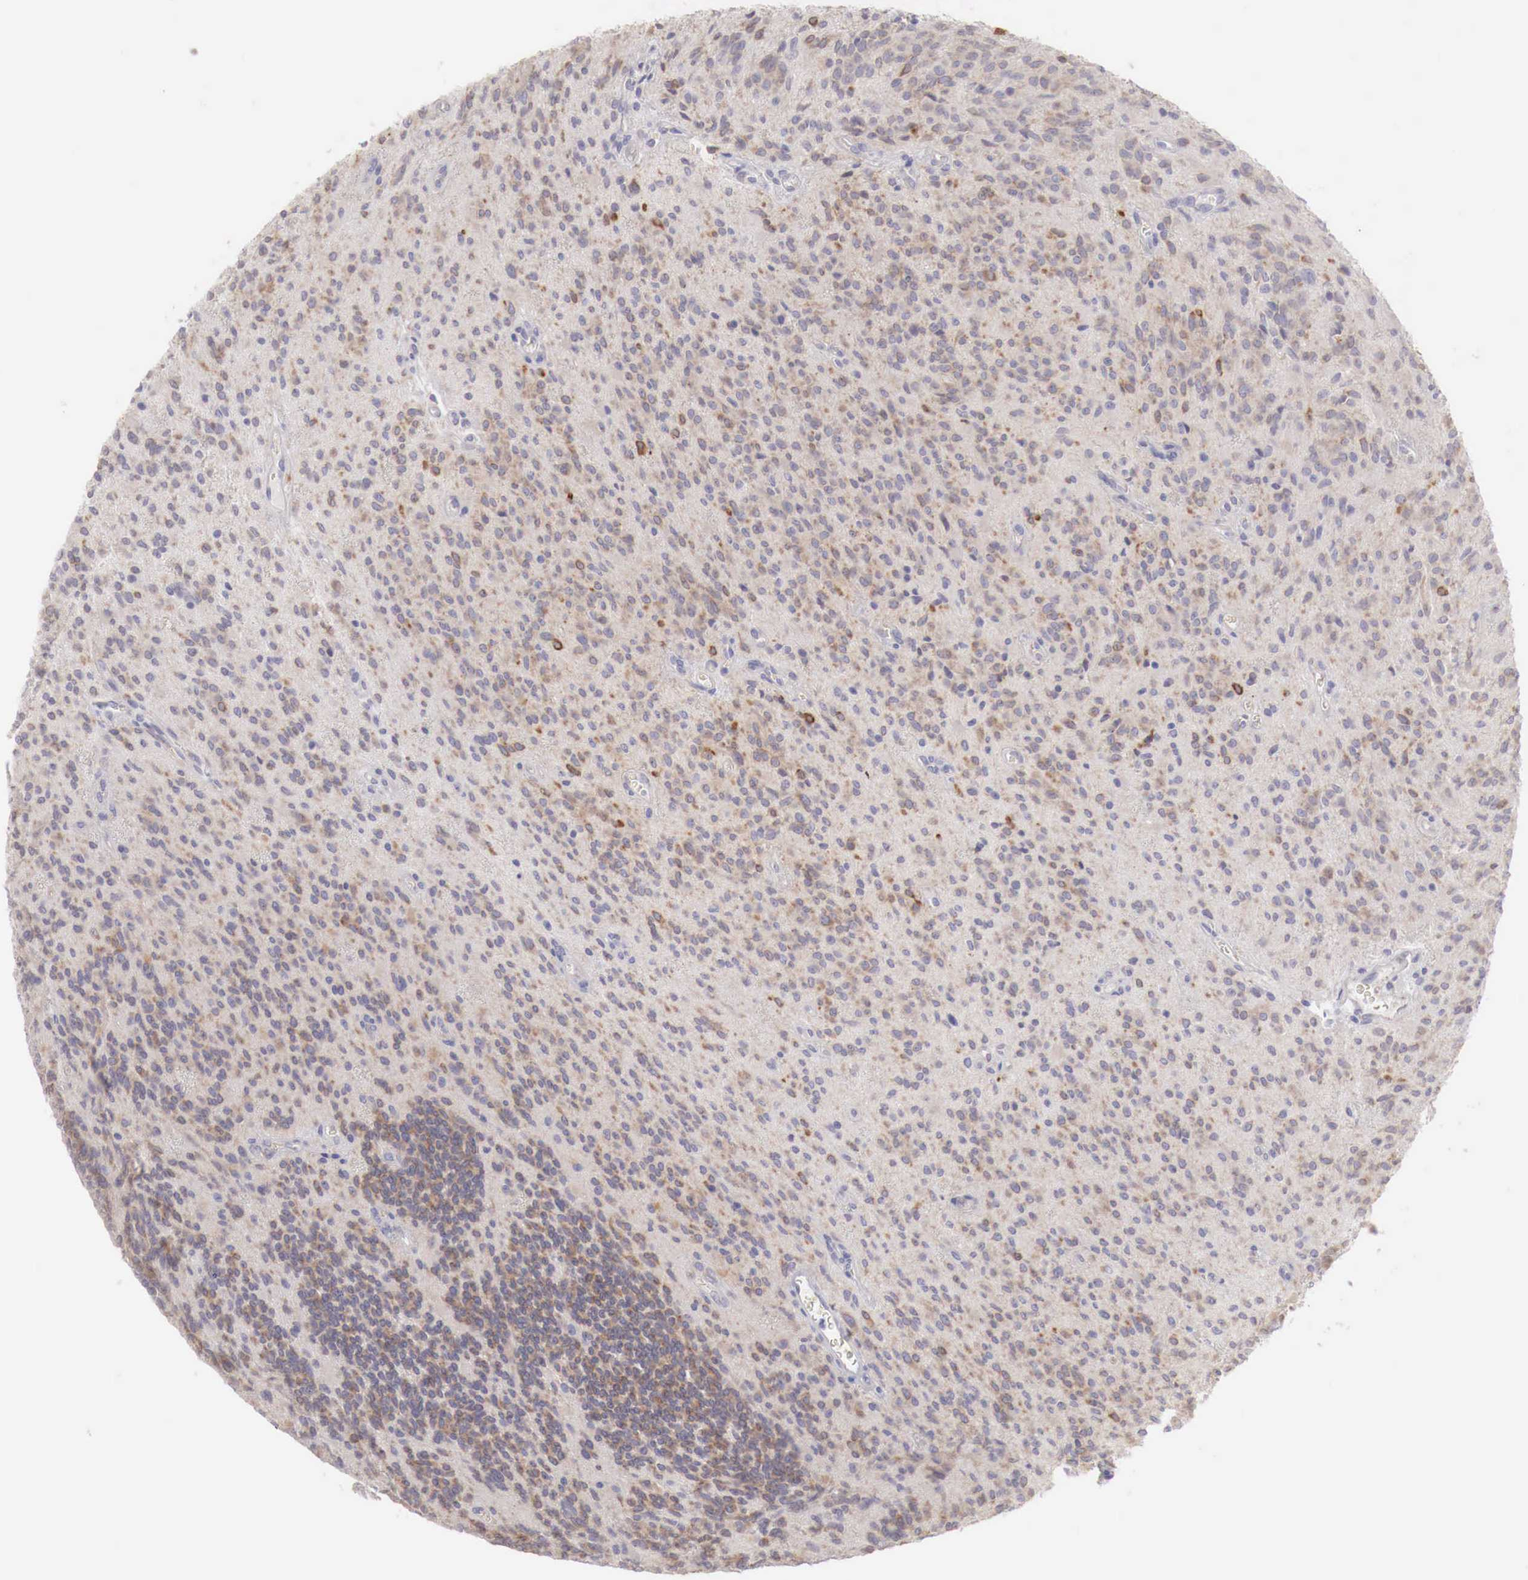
{"staining": {"intensity": "moderate", "quantity": "25%-75%", "location": "cytoplasmic/membranous"}, "tissue": "glioma", "cell_type": "Tumor cells", "image_type": "cancer", "snomed": [{"axis": "morphology", "description": "Glioma, malignant, Low grade"}, {"axis": "topography", "description": "Brain"}], "caption": "Immunohistochemistry (DAB (3,3'-diaminobenzidine)) staining of human low-grade glioma (malignant) reveals moderate cytoplasmic/membranous protein staining in about 25%-75% of tumor cells. (Stains: DAB in brown, nuclei in blue, Microscopy: brightfield microscopy at high magnification).", "gene": "NSDHL", "patient": {"sex": "female", "age": 15}}